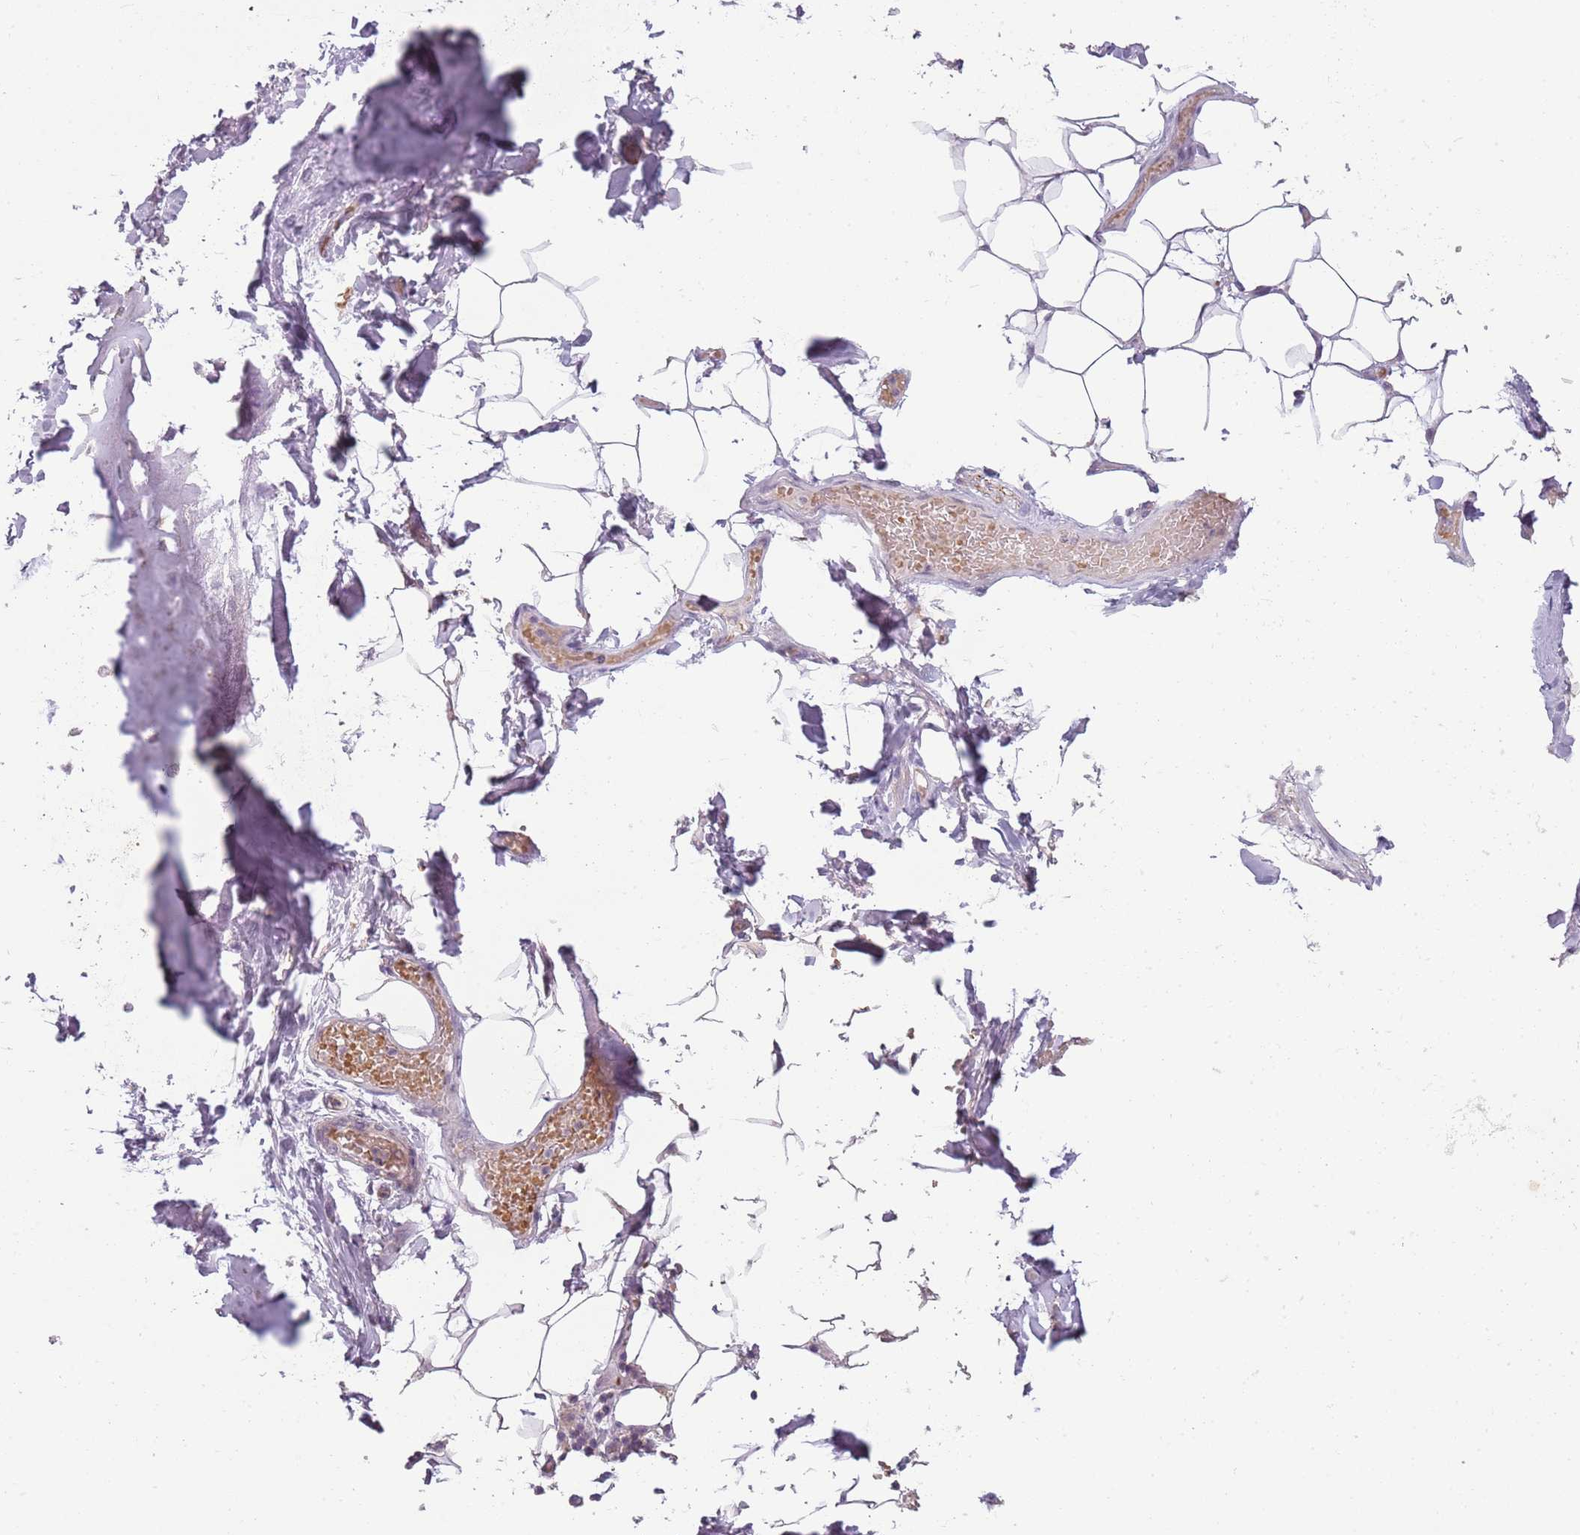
{"staining": {"intensity": "negative", "quantity": "none", "location": "none"}, "tissue": "adipose tissue", "cell_type": "Adipocytes", "image_type": "normal", "snomed": [{"axis": "morphology", "description": "Normal tissue, NOS"}, {"axis": "topography", "description": "Lymph node"}, {"axis": "topography", "description": "Cartilage tissue"}, {"axis": "topography", "description": "Bronchus"}], "caption": "Immunohistochemistry of unremarkable human adipose tissue shows no staining in adipocytes.", "gene": "TEKT4", "patient": {"sex": "male", "age": 63}}